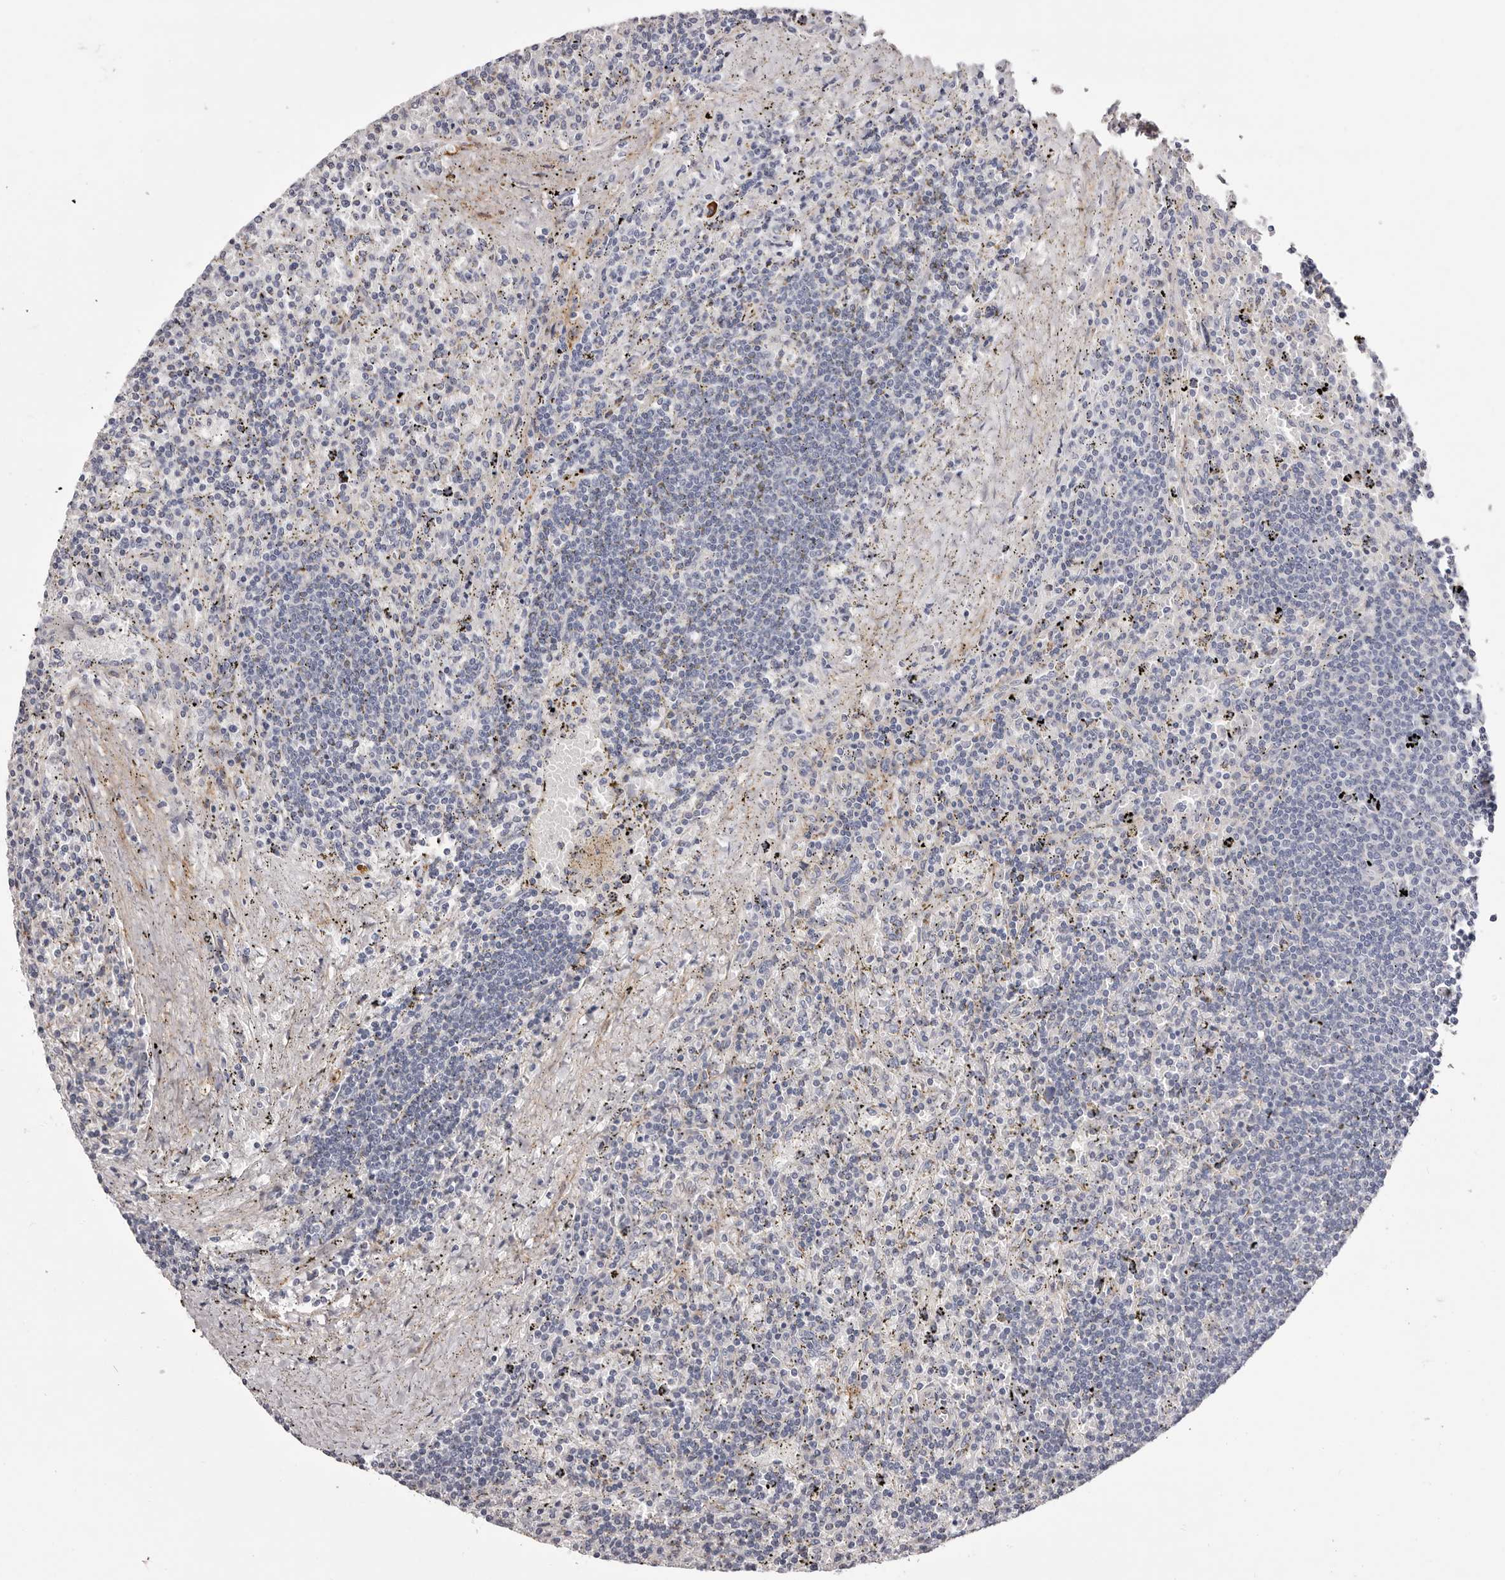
{"staining": {"intensity": "negative", "quantity": "none", "location": "none"}, "tissue": "lymphoma", "cell_type": "Tumor cells", "image_type": "cancer", "snomed": [{"axis": "morphology", "description": "Malignant lymphoma, non-Hodgkin's type, Low grade"}, {"axis": "topography", "description": "Spleen"}], "caption": "Tumor cells are negative for brown protein staining in lymphoma. The staining was performed using DAB to visualize the protein expression in brown, while the nuclei were stained in blue with hematoxylin (Magnification: 20x).", "gene": "PEG10", "patient": {"sex": "male", "age": 76}}